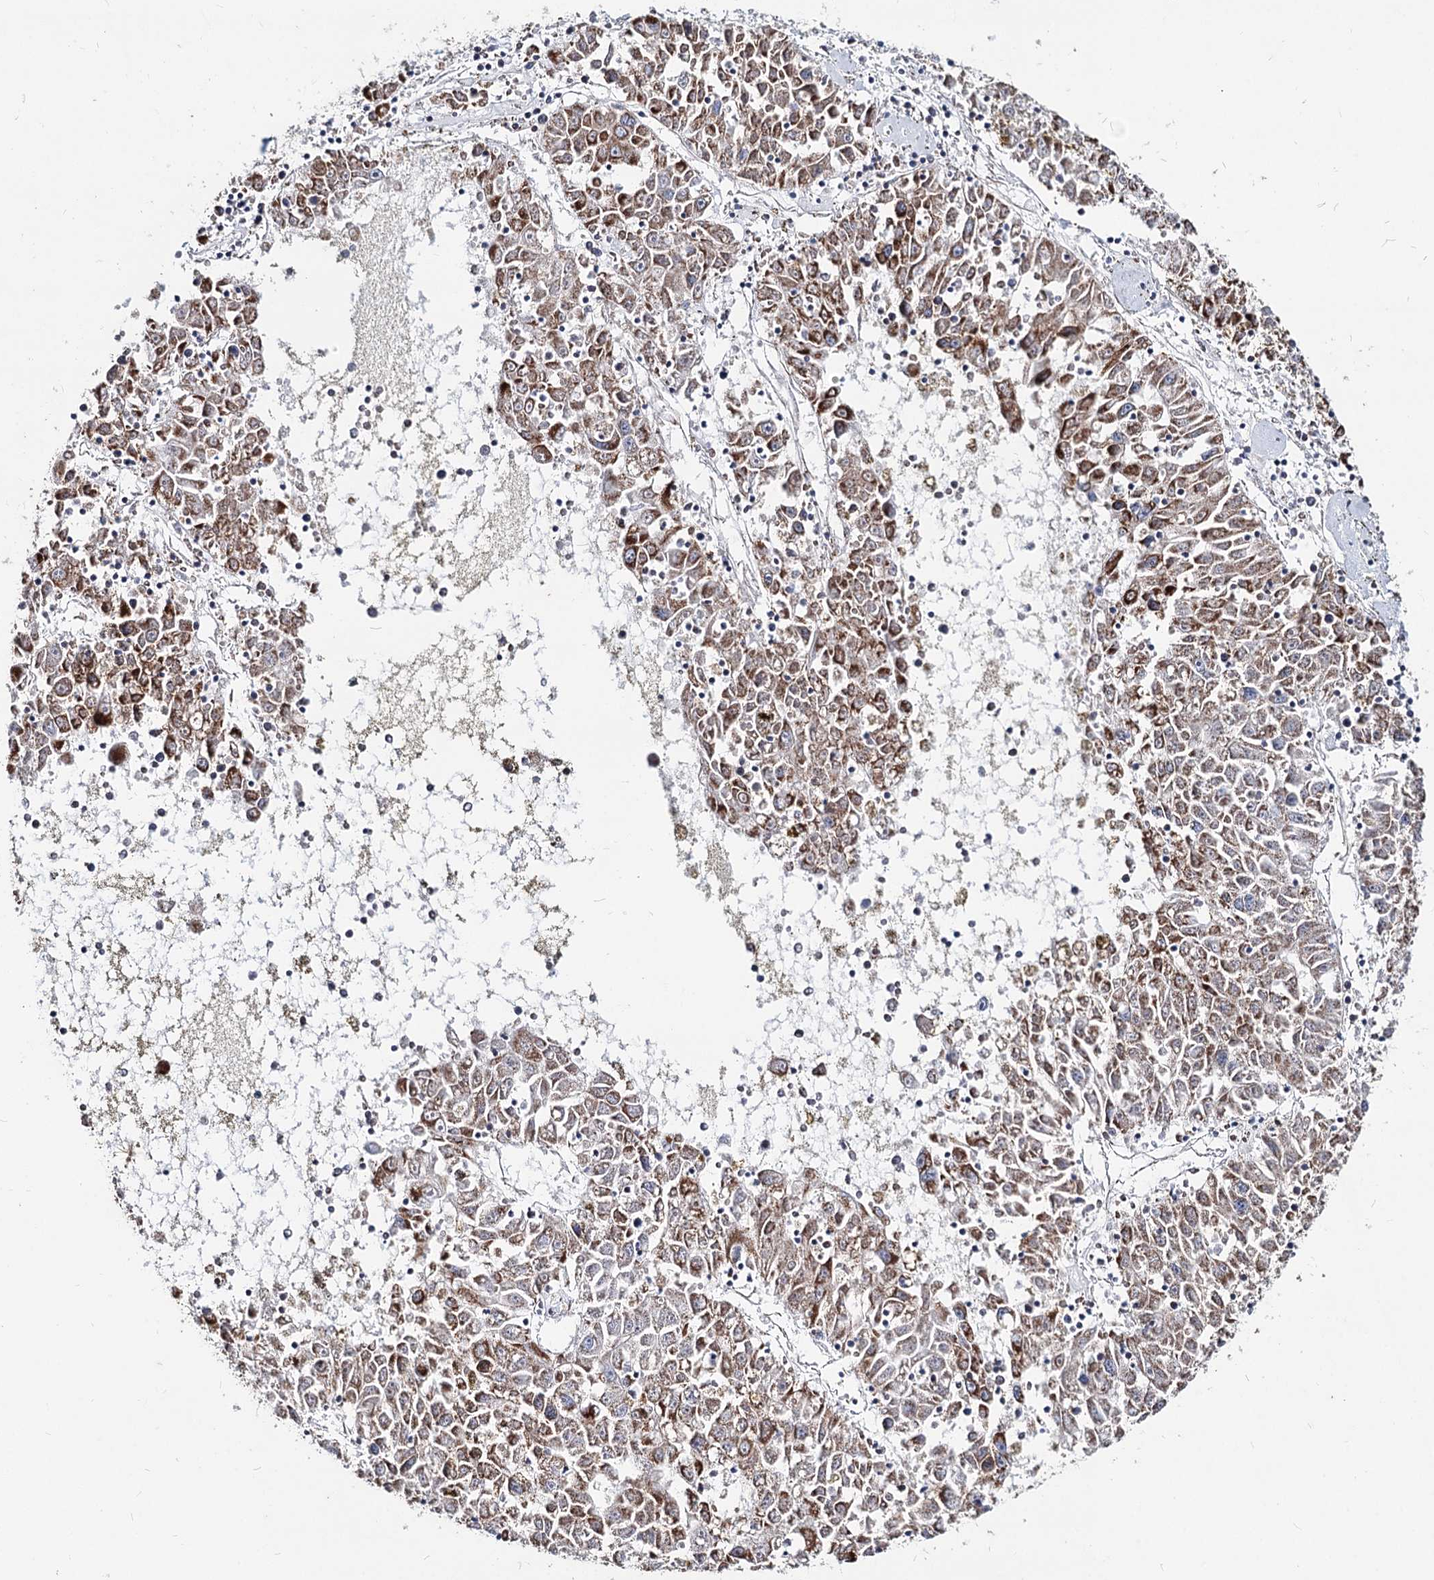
{"staining": {"intensity": "strong", "quantity": "25%-75%", "location": "cytoplasmic/membranous"}, "tissue": "liver cancer", "cell_type": "Tumor cells", "image_type": "cancer", "snomed": [{"axis": "morphology", "description": "Carcinoma, Hepatocellular, NOS"}, {"axis": "topography", "description": "Liver"}], "caption": "Liver cancer stained with immunohistochemistry (IHC) reveals strong cytoplasmic/membranous positivity in approximately 25%-75% of tumor cells. The staining was performed using DAB (3,3'-diaminobenzidine), with brown indicating positive protein expression. Nuclei are stained blue with hematoxylin.", "gene": "MCCC2", "patient": {"sex": "male", "age": 49}}